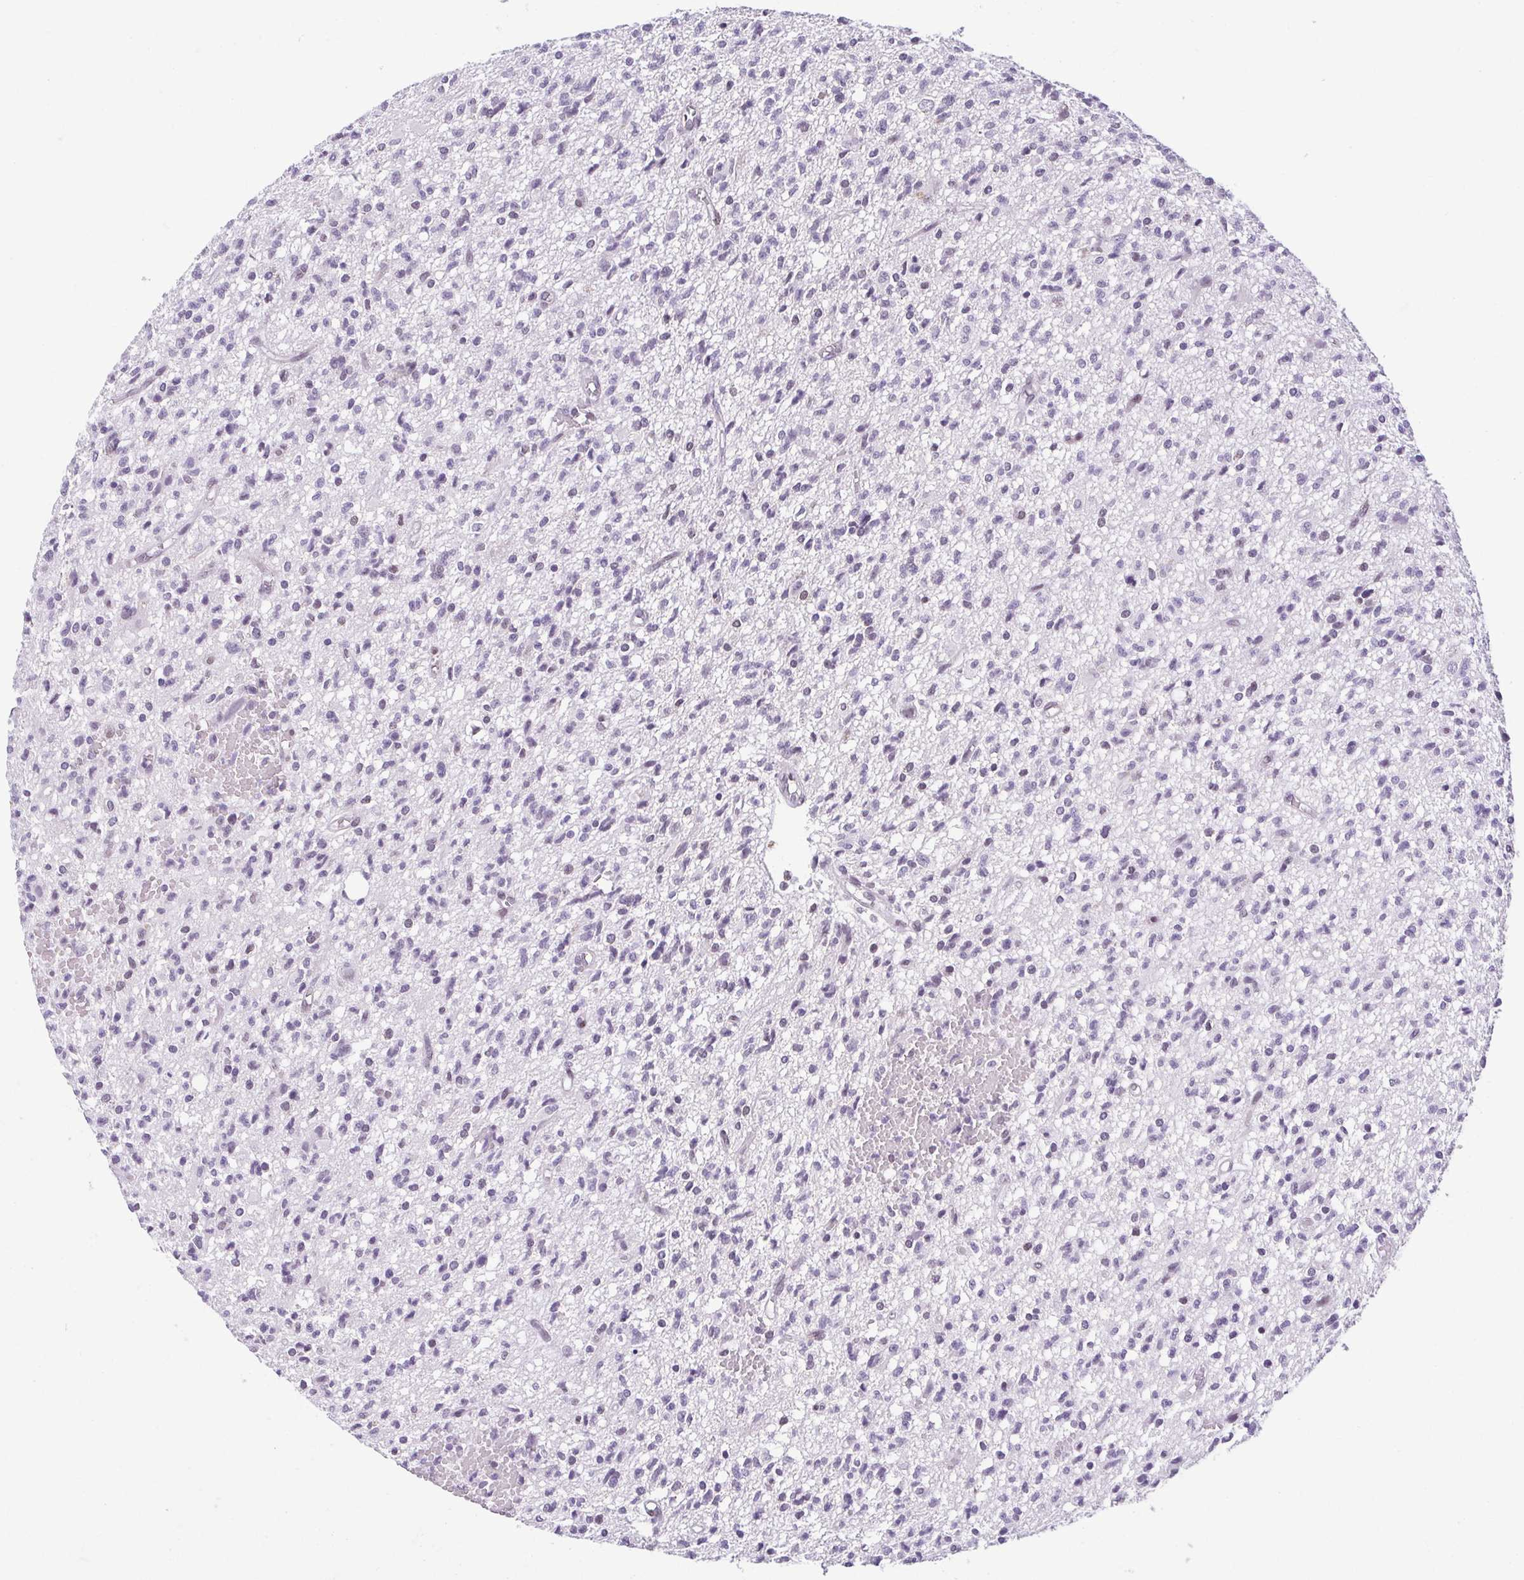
{"staining": {"intensity": "negative", "quantity": "none", "location": "none"}, "tissue": "glioma", "cell_type": "Tumor cells", "image_type": "cancer", "snomed": [{"axis": "morphology", "description": "Glioma, malignant, Low grade"}, {"axis": "topography", "description": "Brain"}], "caption": "A high-resolution image shows immunohistochemistry staining of glioma, which shows no significant staining in tumor cells. (Brightfield microscopy of DAB (3,3'-diaminobenzidine) immunohistochemistry (IHC) at high magnification).", "gene": "RBM3", "patient": {"sex": "male", "age": 64}}